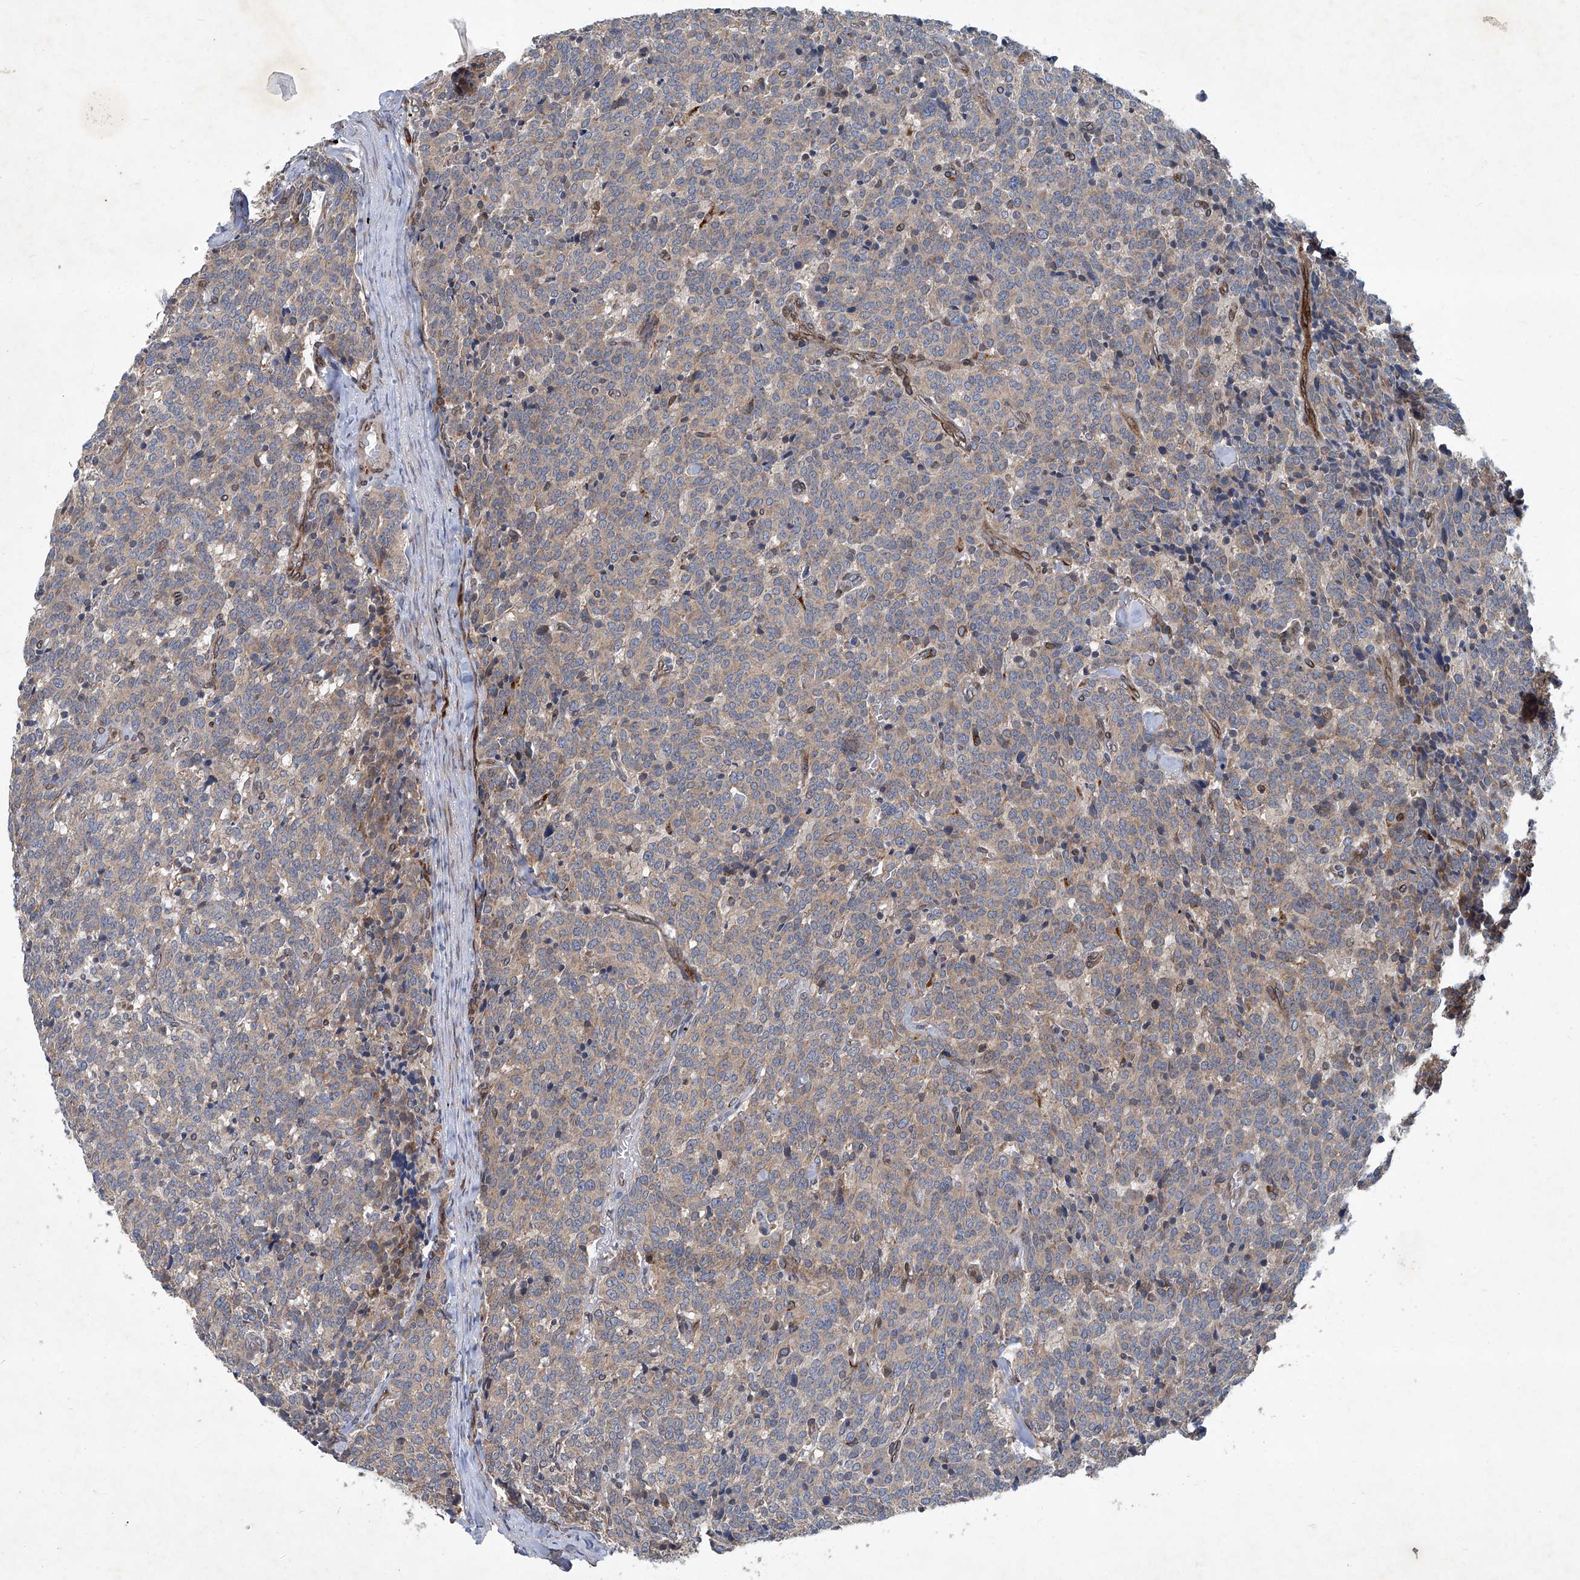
{"staining": {"intensity": "weak", "quantity": "25%-75%", "location": "cytoplasmic/membranous"}, "tissue": "carcinoid", "cell_type": "Tumor cells", "image_type": "cancer", "snomed": [{"axis": "morphology", "description": "Carcinoid, malignant, NOS"}, {"axis": "topography", "description": "Lung"}], "caption": "A low amount of weak cytoplasmic/membranous staining is seen in approximately 25%-75% of tumor cells in carcinoid (malignant) tissue.", "gene": "GPR132", "patient": {"sex": "female", "age": 46}}